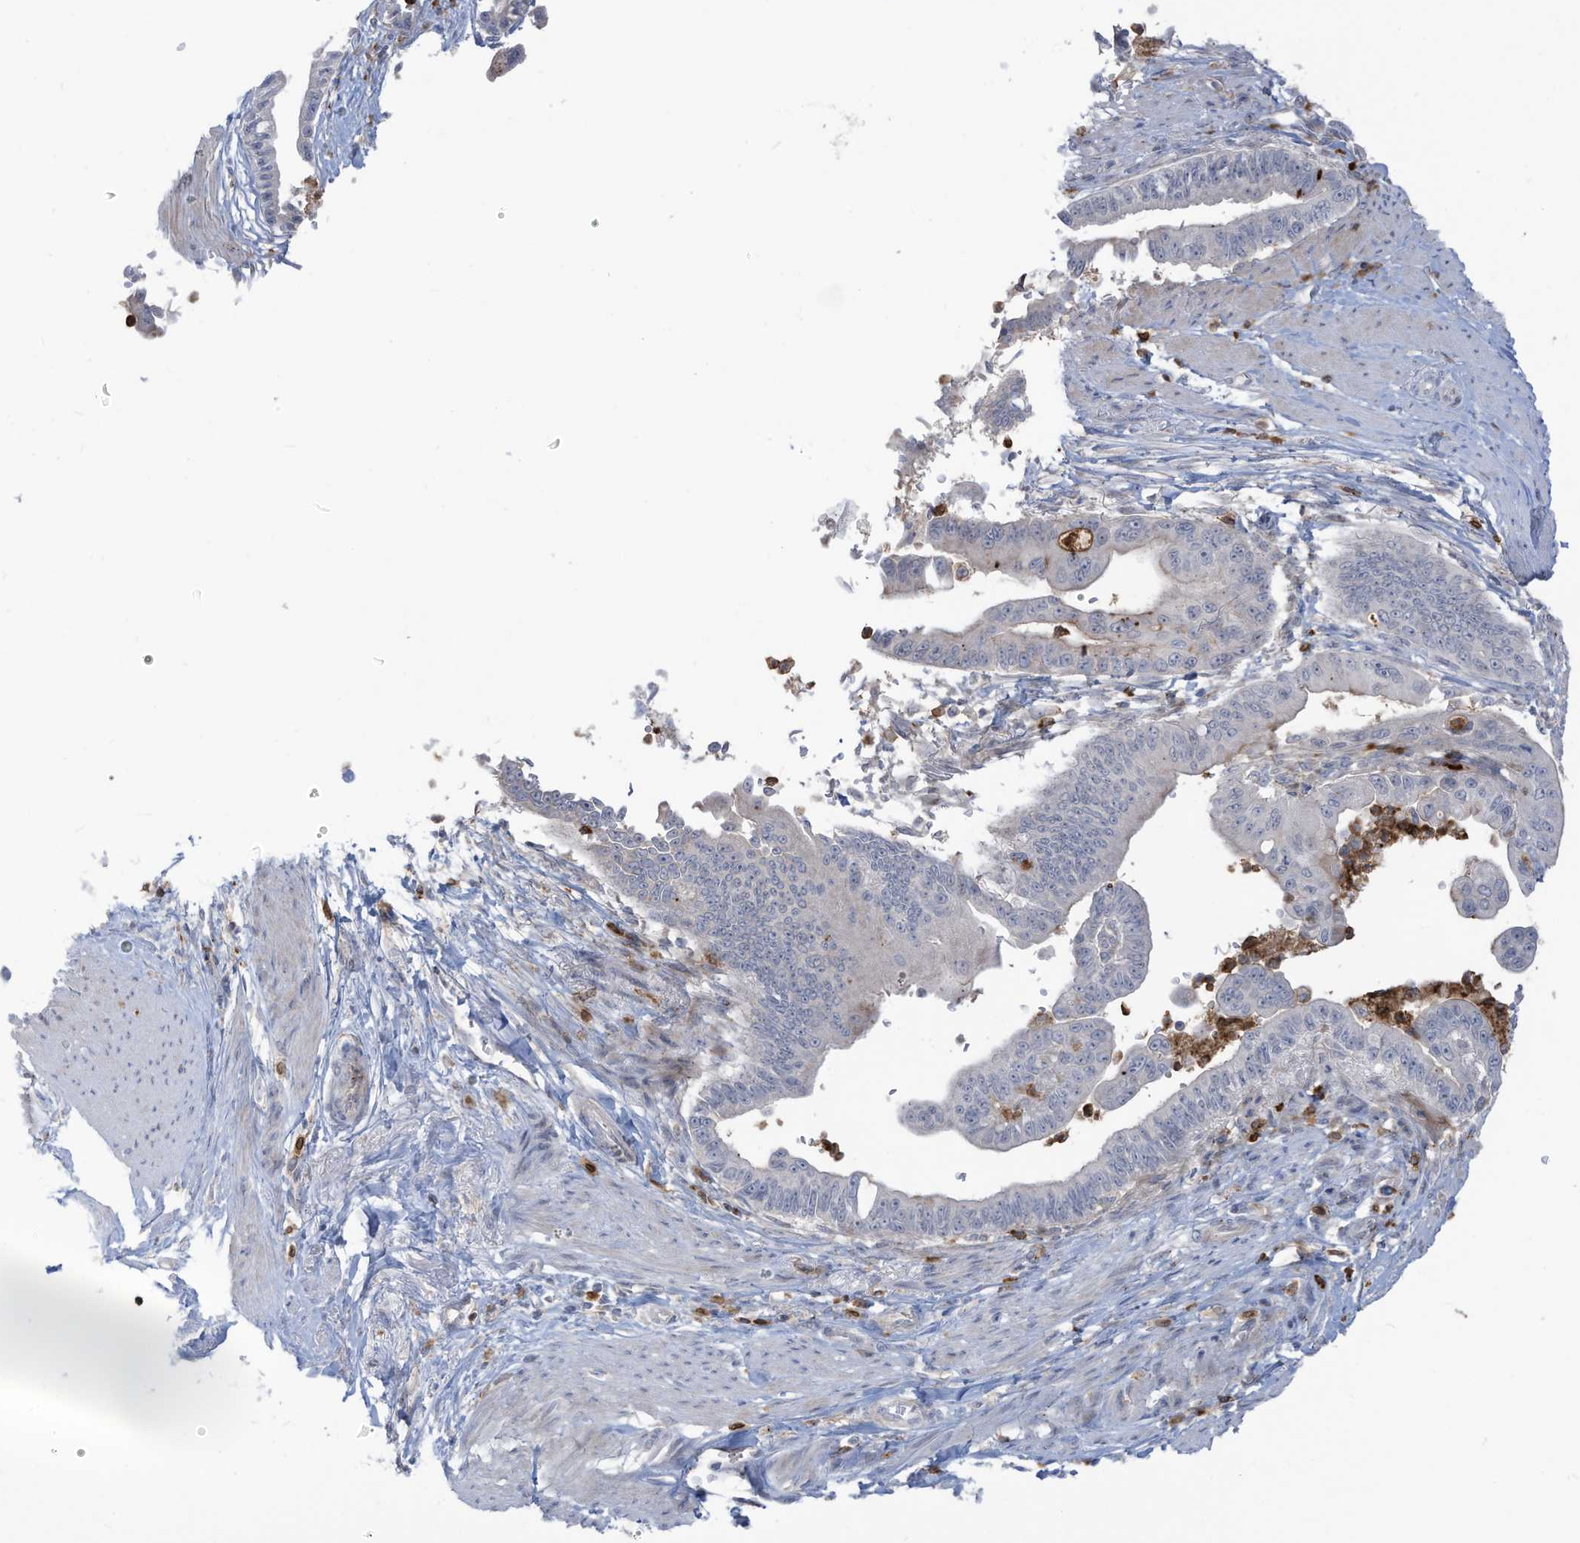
{"staining": {"intensity": "negative", "quantity": "none", "location": "none"}, "tissue": "pancreatic cancer", "cell_type": "Tumor cells", "image_type": "cancer", "snomed": [{"axis": "morphology", "description": "Adenocarcinoma, NOS"}, {"axis": "topography", "description": "Pancreas"}], "caption": "This is a photomicrograph of immunohistochemistry (IHC) staining of pancreatic cancer, which shows no expression in tumor cells. (Immunohistochemistry, brightfield microscopy, high magnification).", "gene": "NOTO", "patient": {"sex": "male", "age": 70}}